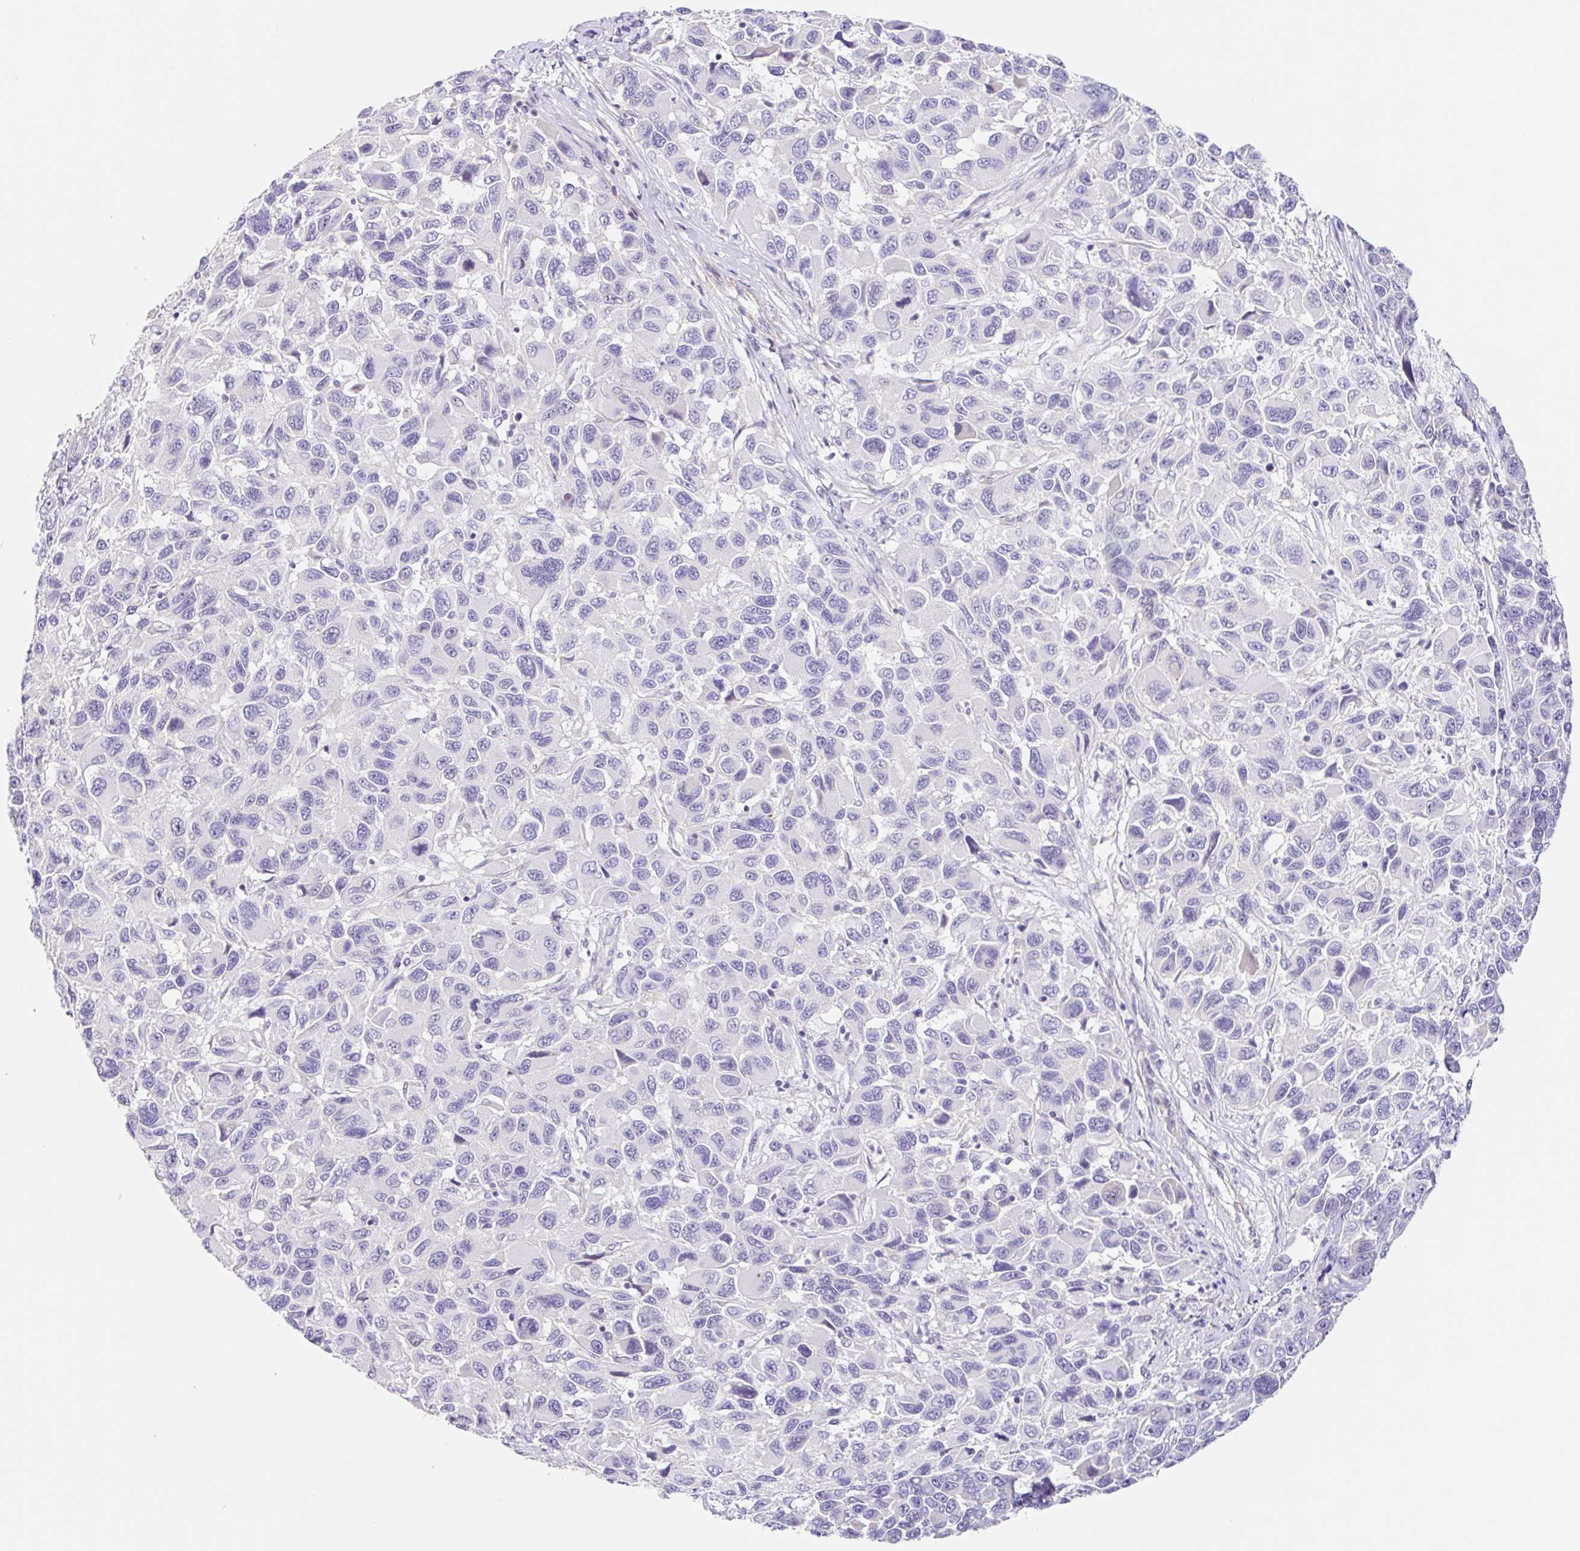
{"staining": {"intensity": "negative", "quantity": "none", "location": "none"}, "tissue": "melanoma", "cell_type": "Tumor cells", "image_type": "cancer", "snomed": [{"axis": "morphology", "description": "Malignant melanoma, NOS"}, {"axis": "topography", "description": "Skin"}], "caption": "Immunohistochemistry (IHC) image of melanoma stained for a protein (brown), which demonstrates no positivity in tumor cells.", "gene": "DCAF17", "patient": {"sex": "male", "age": 53}}